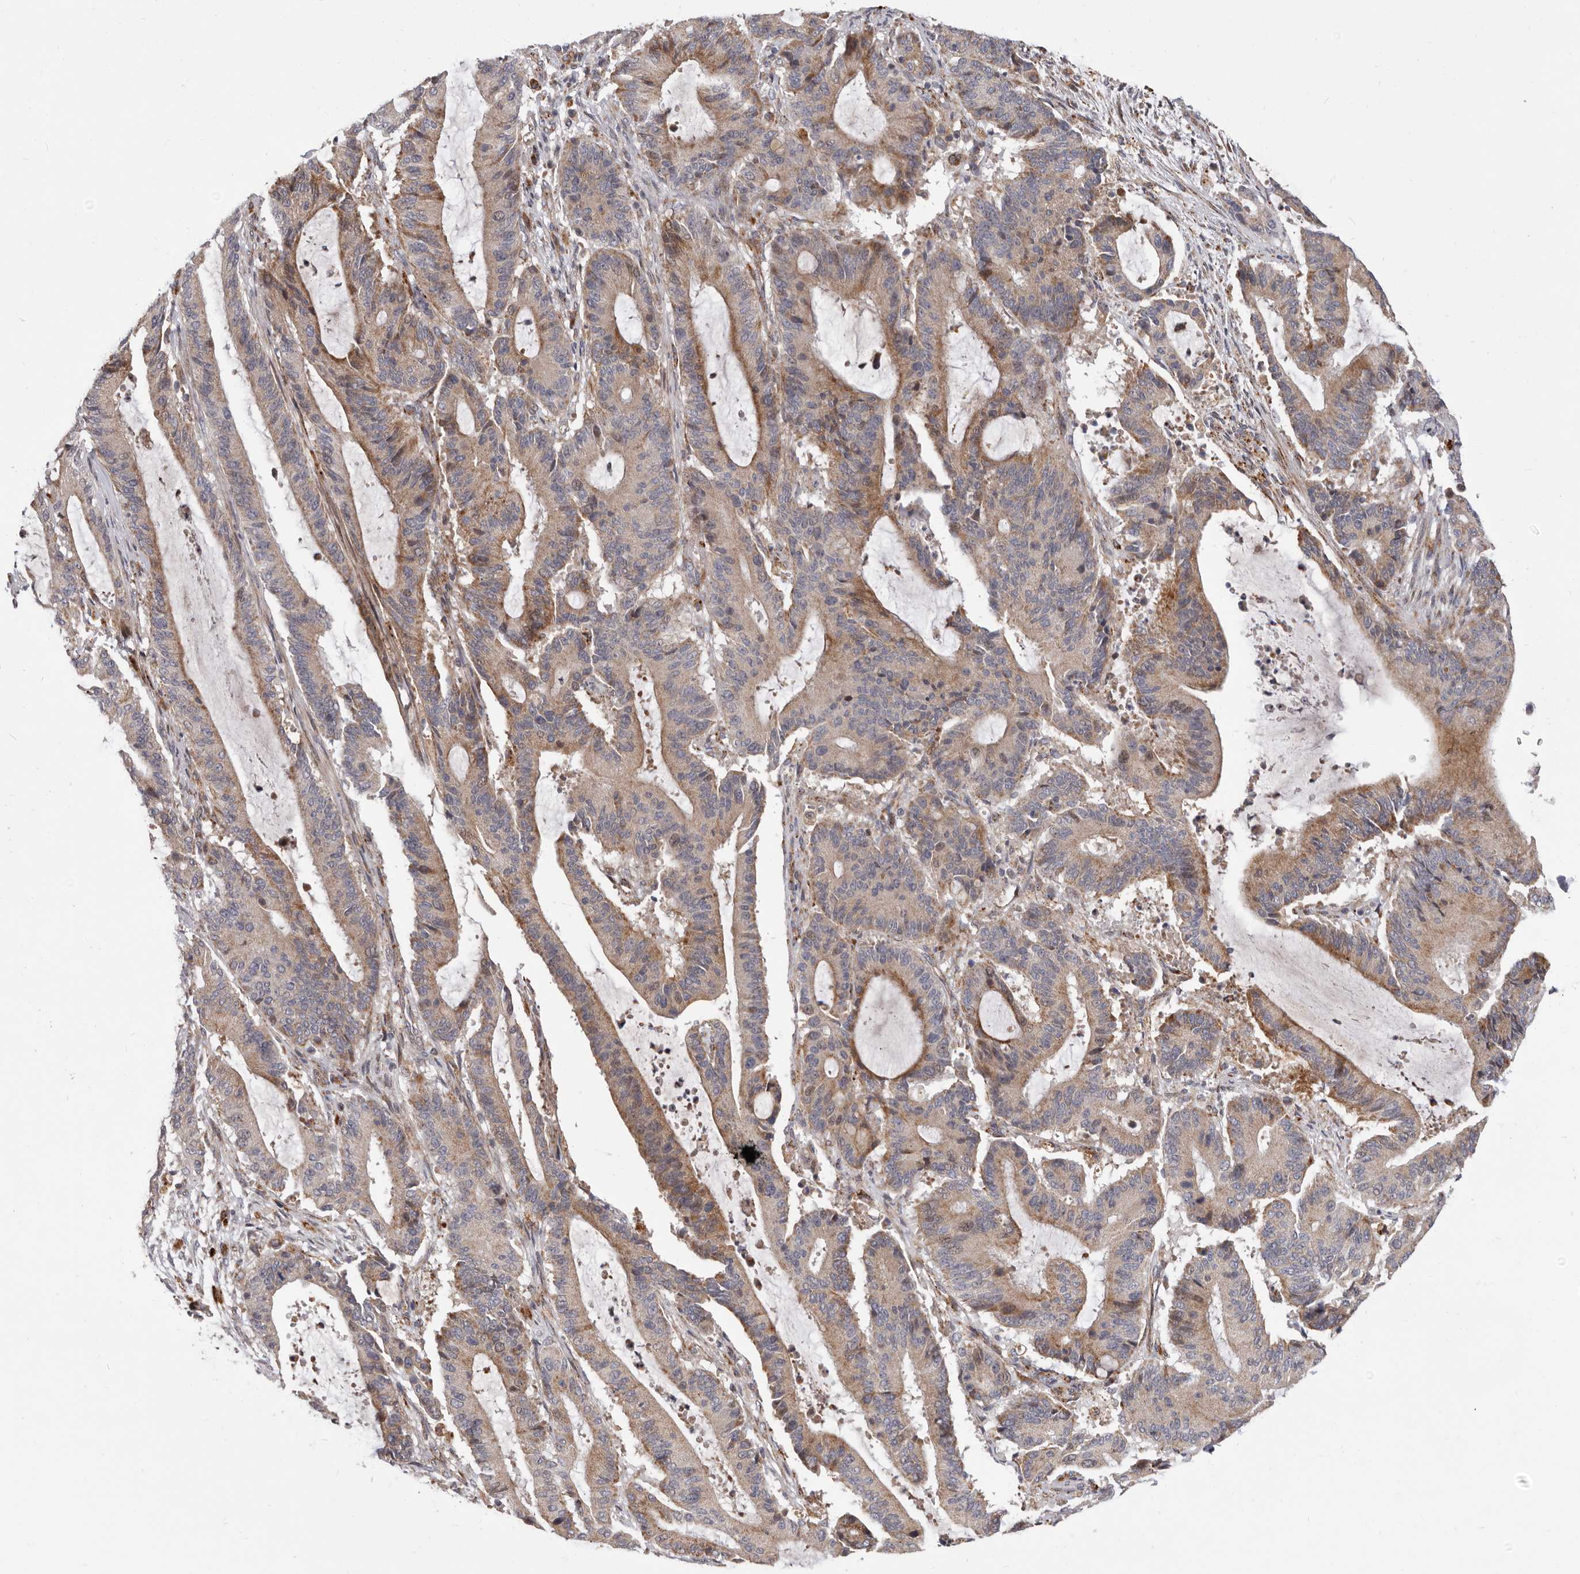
{"staining": {"intensity": "moderate", "quantity": "25%-75%", "location": "cytoplasmic/membranous"}, "tissue": "liver cancer", "cell_type": "Tumor cells", "image_type": "cancer", "snomed": [{"axis": "morphology", "description": "Cholangiocarcinoma"}, {"axis": "topography", "description": "Liver"}], "caption": "Moderate cytoplasmic/membranous expression for a protein is present in about 25%-75% of tumor cells of liver cholangiocarcinoma using immunohistochemistry.", "gene": "TOR3A", "patient": {"sex": "female", "age": 73}}